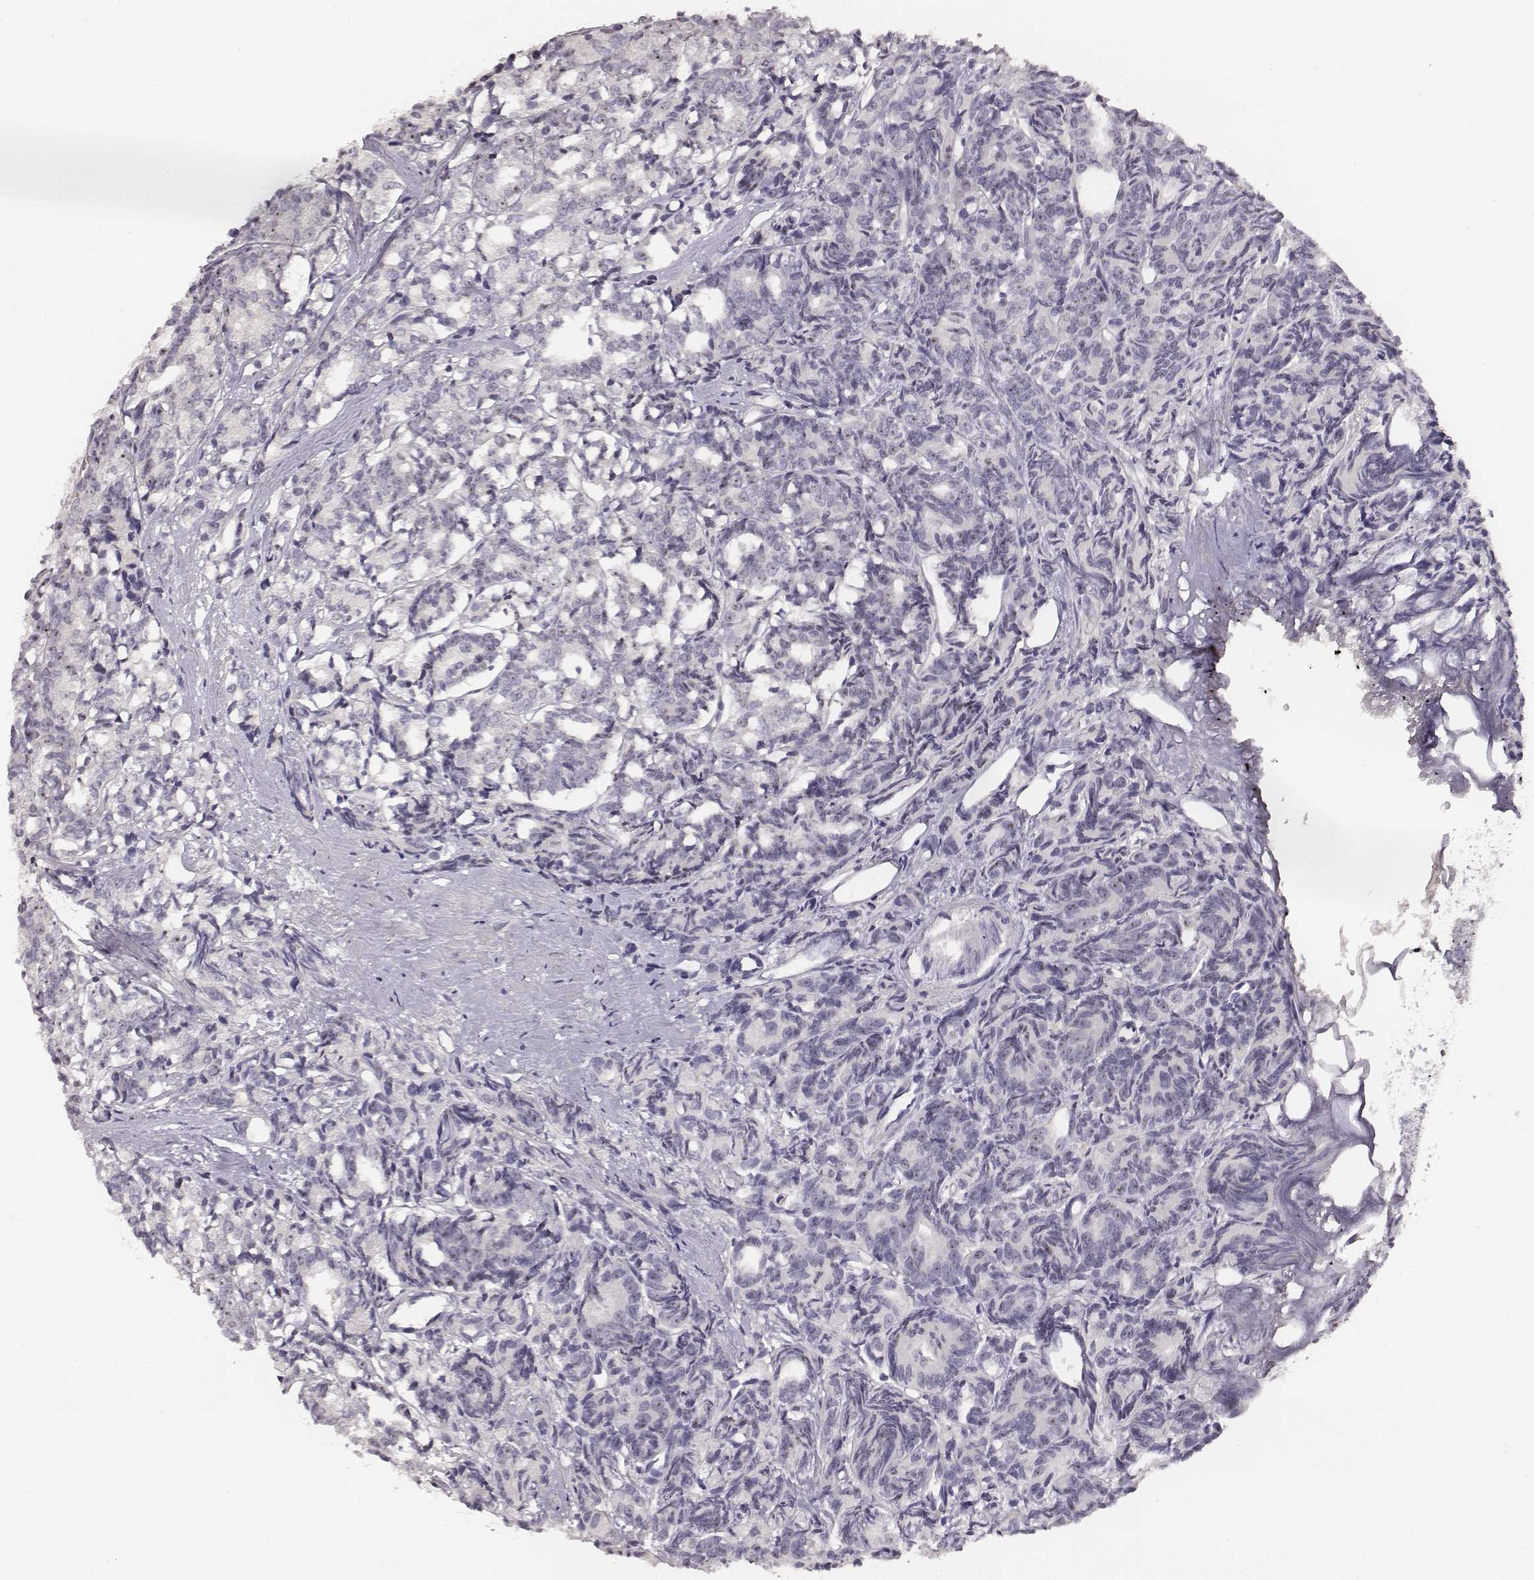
{"staining": {"intensity": "strong", "quantity": "25%-75%", "location": "nuclear"}, "tissue": "prostate cancer", "cell_type": "Tumor cells", "image_type": "cancer", "snomed": [{"axis": "morphology", "description": "Adenocarcinoma, High grade"}, {"axis": "topography", "description": "Prostate"}], "caption": "A high-resolution image shows immunohistochemistry staining of prostate high-grade adenocarcinoma, which exhibits strong nuclear positivity in about 25%-75% of tumor cells.", "gene": "NIFK", "patient": {"sex": "male", "age": 53}}